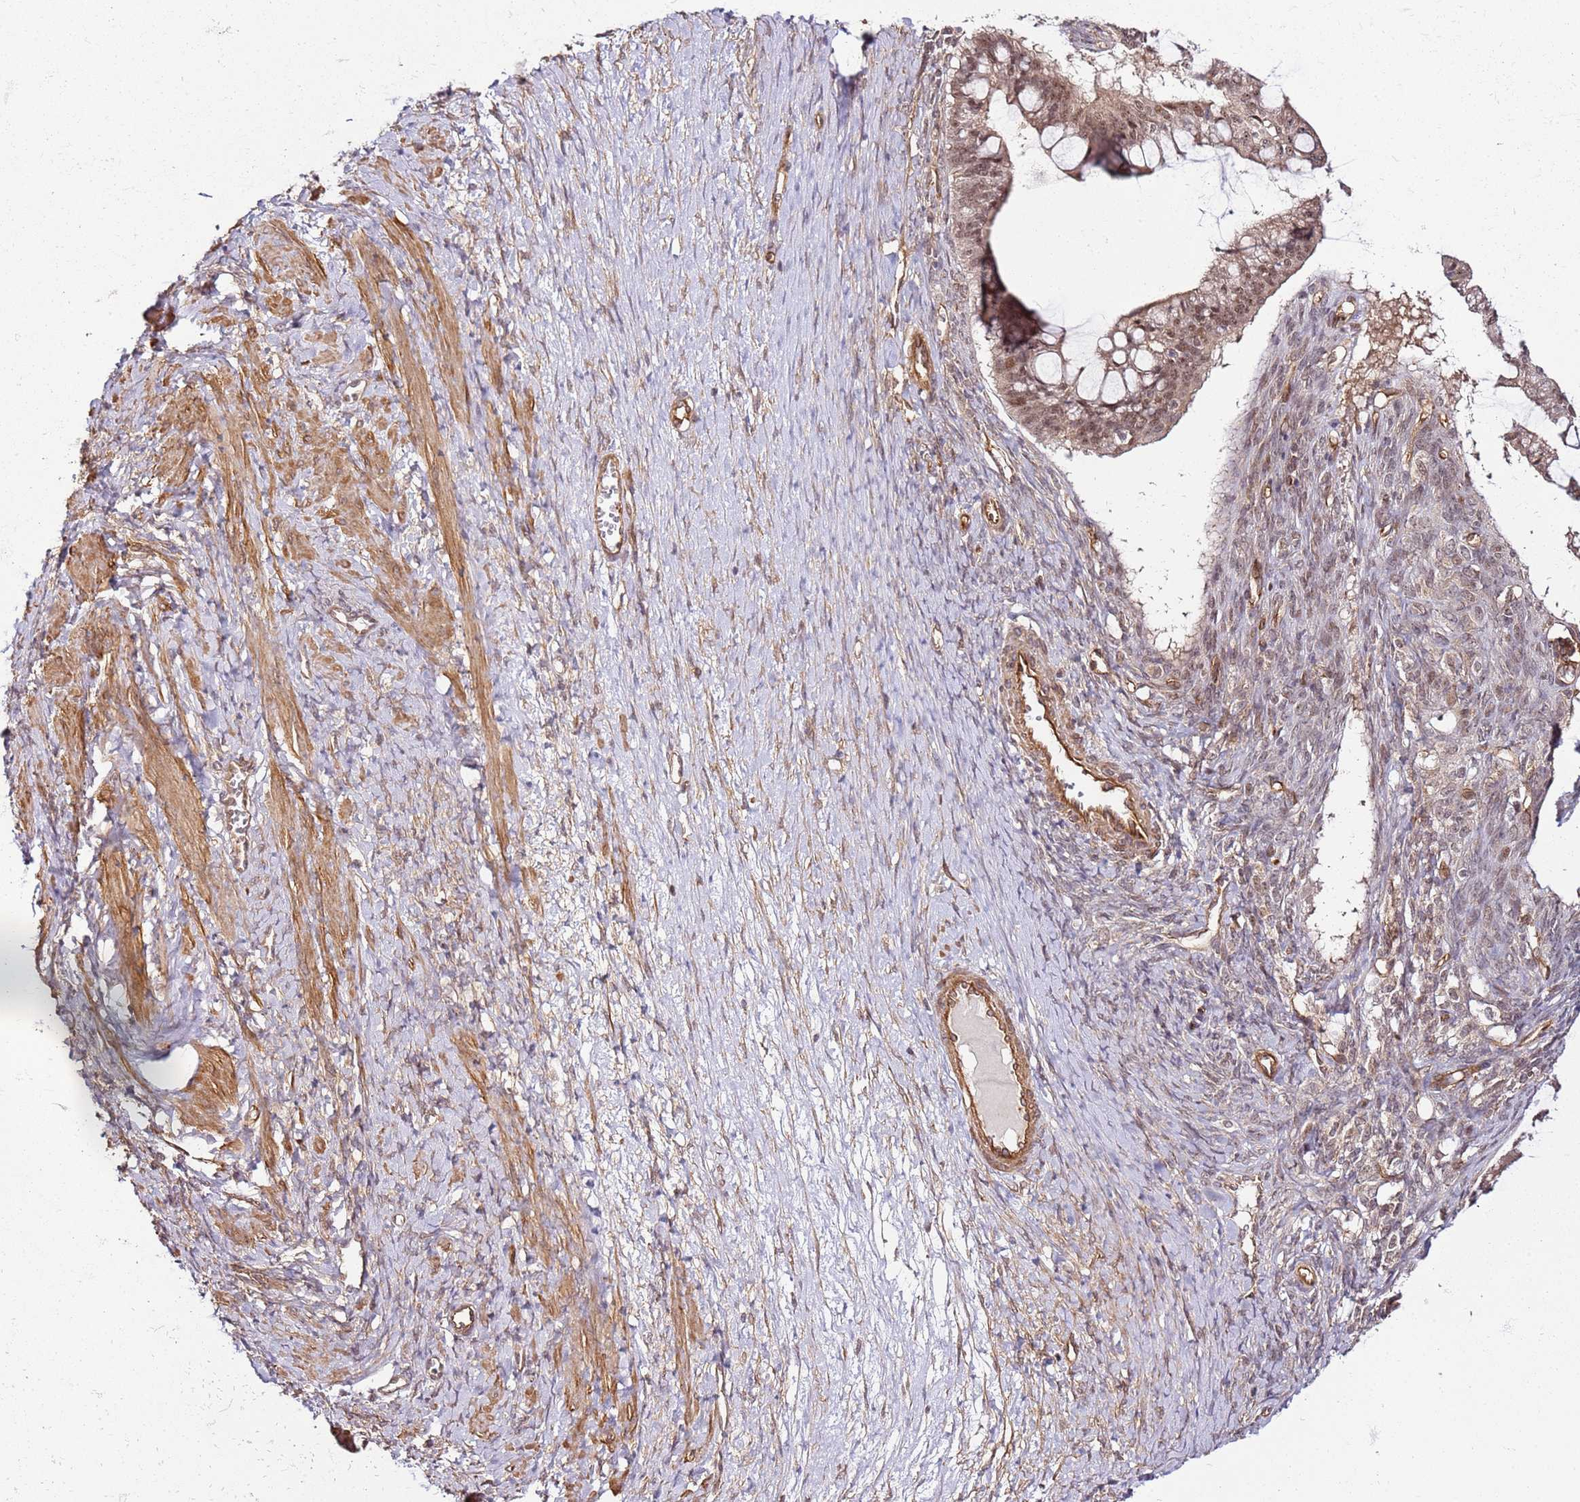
{"staining": {"intensity": "weak", "quantity": ">75%", "location": "nuclear"}, "tissue": "ovarian cancer", "cell_type": "Tumor cells", "image_type": "cancer", "snomed": [{"axis": "morphology", "description": "Cystadenocarcinoma, mucinous, NOS"}, {"axis": "topography", "description": "Ovary"}], "caption": "Ovarian cancer (mucinous cystadenocarcinoma) stained for a protein (brown) exhibits weak nuclear positive staining in about >75% of tumor cells.", "gene": "CCNYL1", "patient": {"sex": "female", "age": 73}}